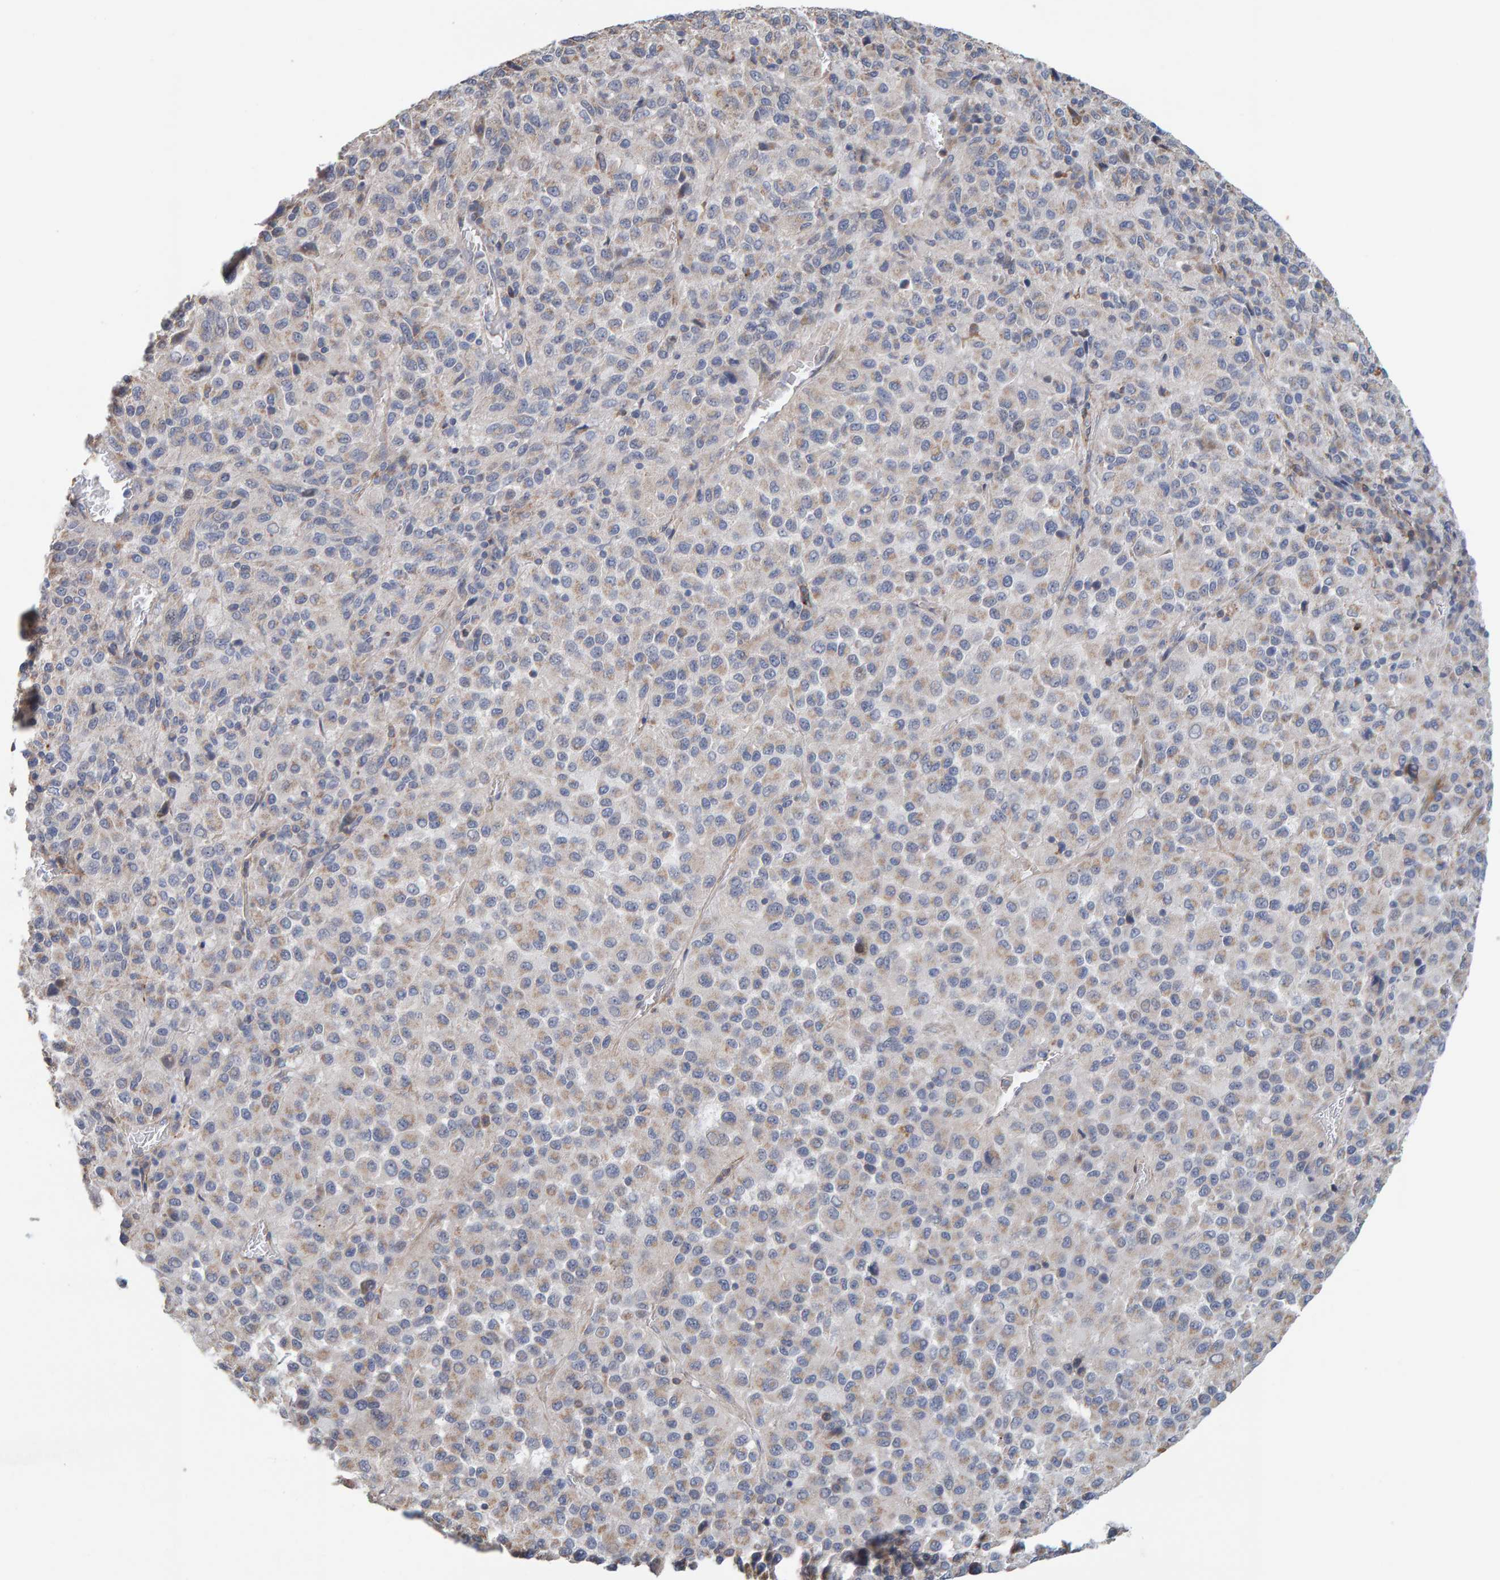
{"staining": {"intensity": "negative", "quantity": "none", "location": "none"}, "tissue": "melanoma", "cell_type": "Tumor cells", "image_type": "cancer", "snomed": [{"axis": "morphology", "description": "Malignant melanoma, Metastatic site"}, {"axis": "topography", "description": "Lung"}], "caption": "This is an IHC histopathology image of human malignant melanoma (metastatic site). There is no staining in tumor cells.", "gene": "RGP1", "patient": {"sex": "male", "age": 64}}